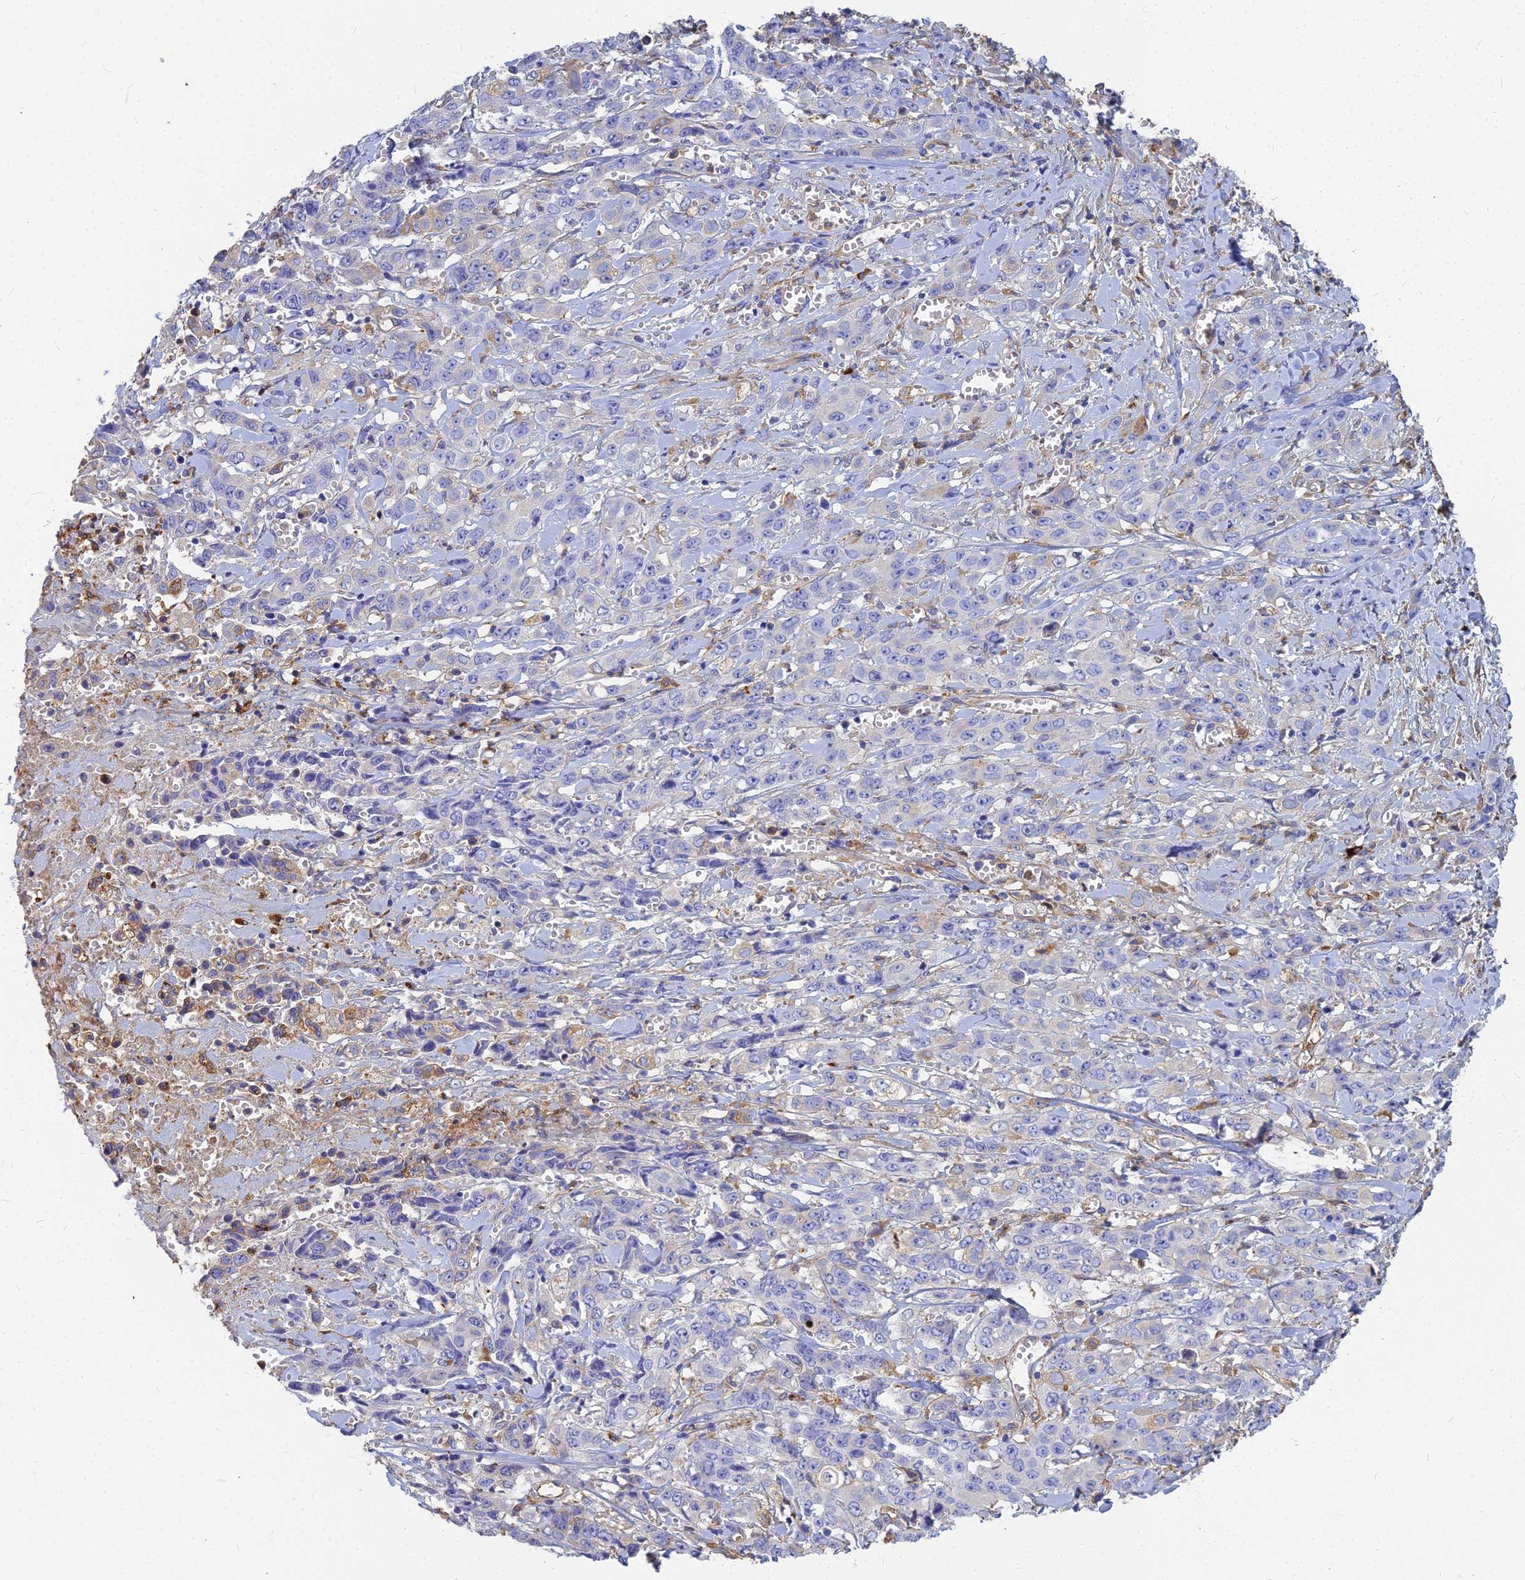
{"staining": {"intensity": "negative", "quantity": "none", "location": "none"}, "tissue": "stomach cancer", "cell_type": "Tumor cells", "image_type": "cancer", "snomed": [{"axis": "morphology", "description": "Adenocarcinoma, NOS"}, {"axis": "topography", "description": "Stomach, upper"}], "caption": "The histopathology image exhibits no staining of tumor cells in stomach adenocarcinoma.", "gene": "VAT1", "patient": {"sex": "male", "age": 62}}